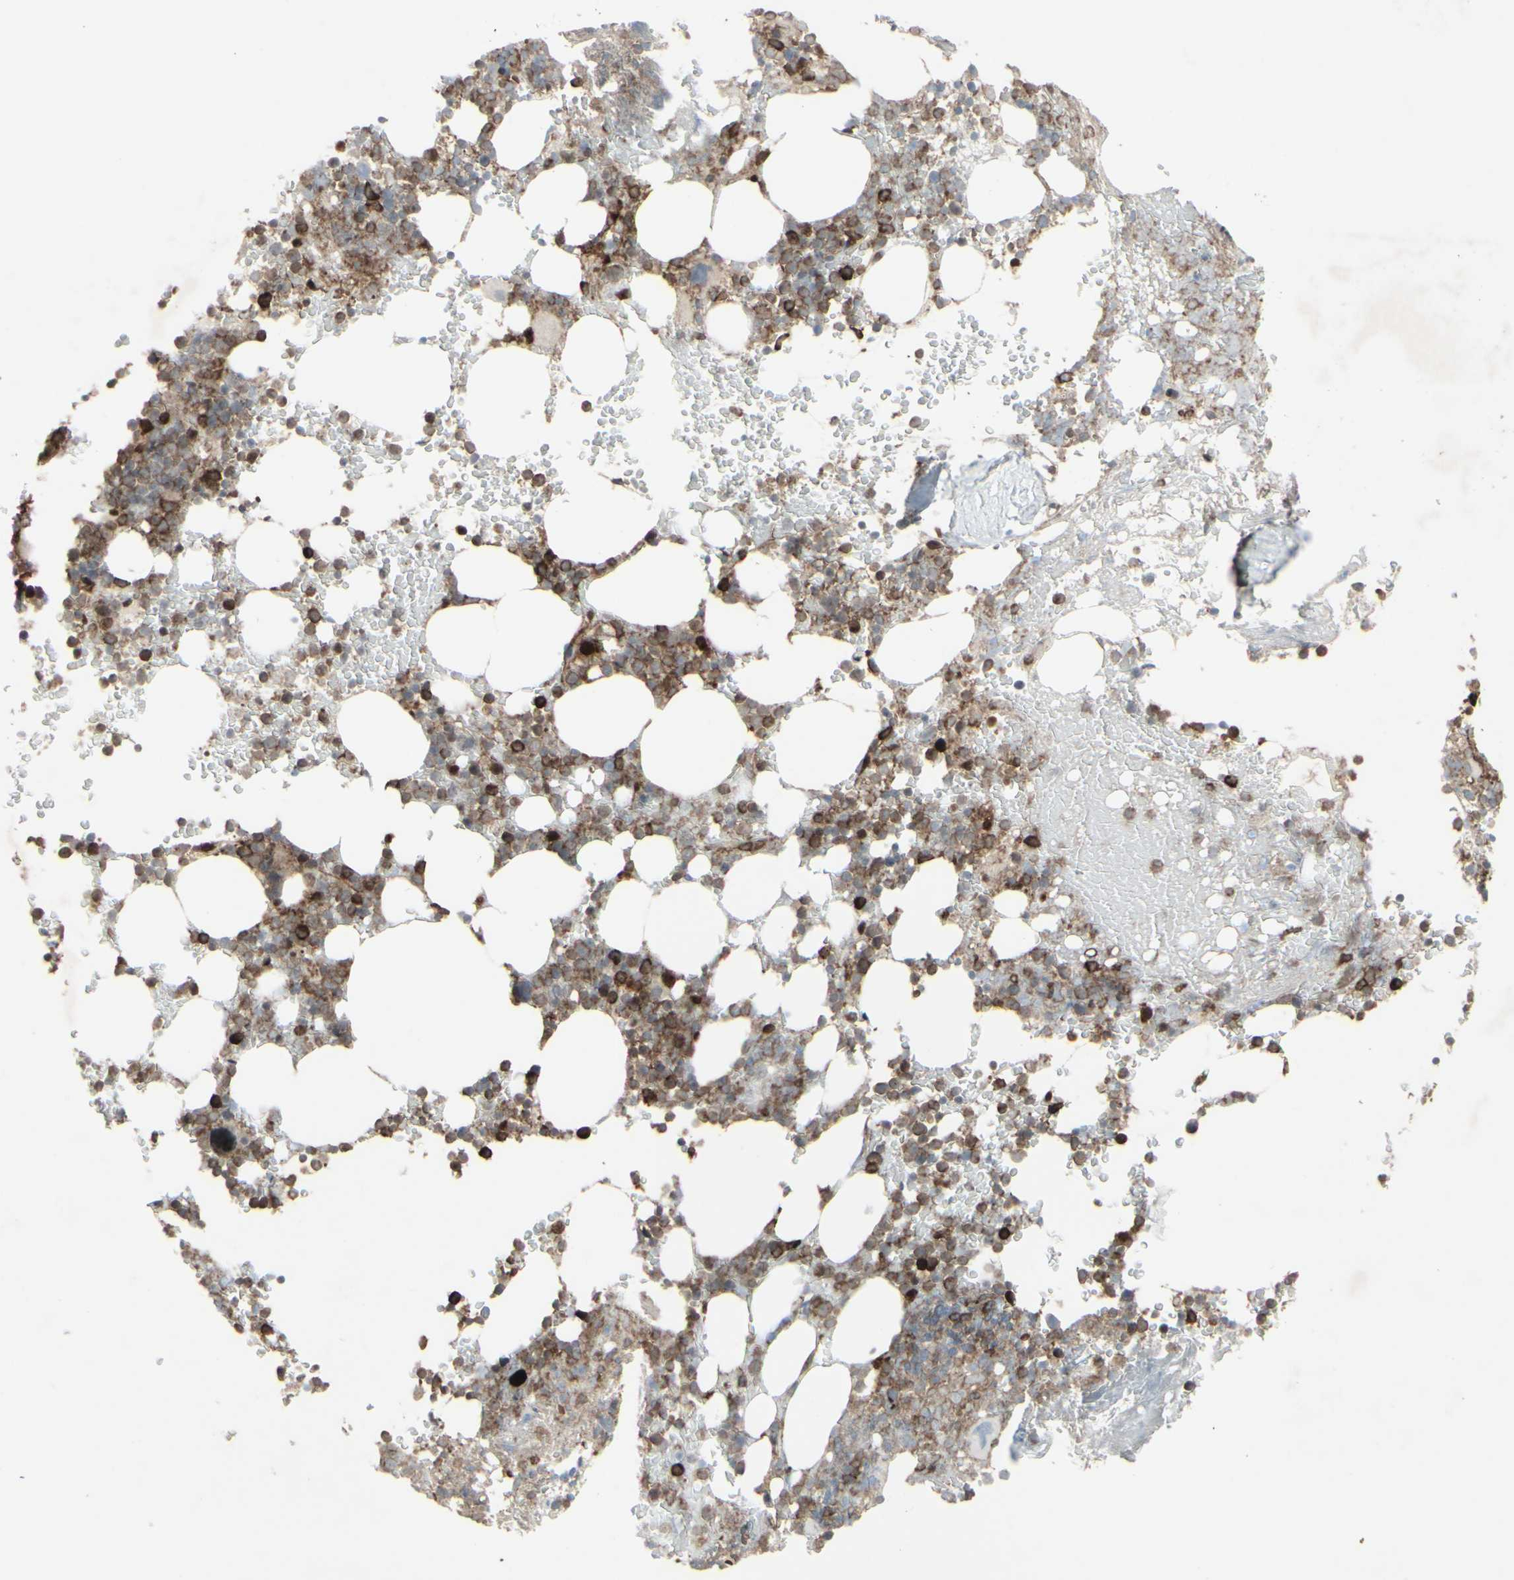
{"staining": {"intensity": "strong", "quantity": "25%-75%", "location": "cytoplasmic/membranous"}, "tissue": "bone marrow", "cell_type": "Hematopoietic cells", "image_type": "normal", "snomed": [{"axis": "morphology", "description": "Normal tissue, NOS"}, {"axis": "topography", "description": "Bone marrow"}], "caption": "Human bone marrow stained with a brown dye reveals strong cytoplasmic/membranous positive staining in approximately 25%-75% of hematopoietic cells.", "gene": "CD33", "patient": {"sex": "female", "age": 66}}